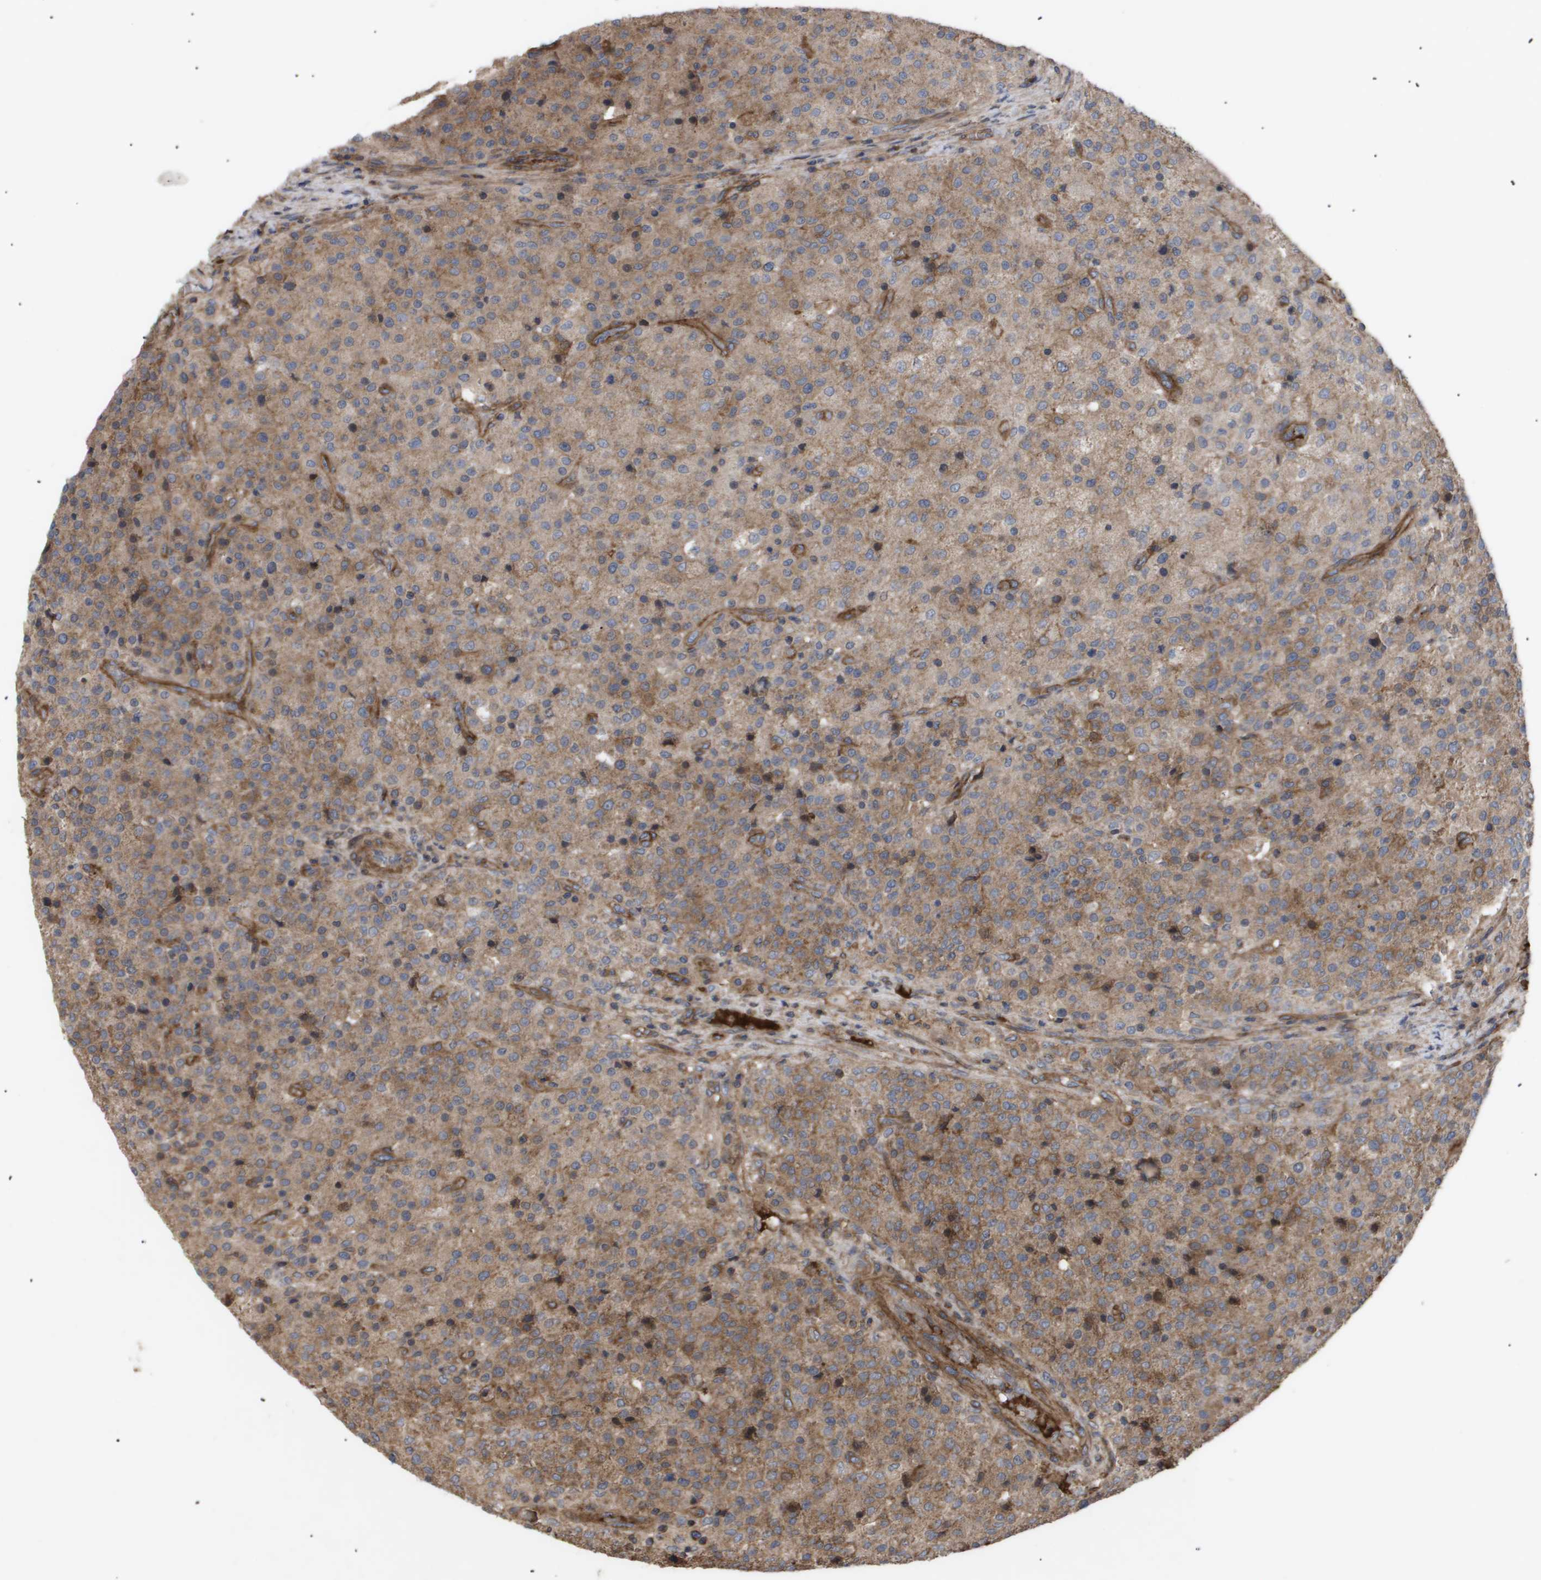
{"staining": {"intensity": "moderate", "quantity": ">75%", "location": "cytoplasmic/membranous"}, "tissue": "testis cancer", "cell_type": "Tumor cells", "image_type": "cancer", "snomed": [{"axis": "morphology", "description": "Seminoma, NOS"}, {"axis": "topography", "description": "Testis"}], "caption": "Immunohistochemical staining of testis cancer demonstrates medium levels of moderate cytoplasmic/membranous protein staining in approximately >75% of tumor cells. Immunohistochemistry stains the protein in brown and the nuclei are stained blue.", "gene": "TNS1", "patient": {"sex": "male", "age": 59}}